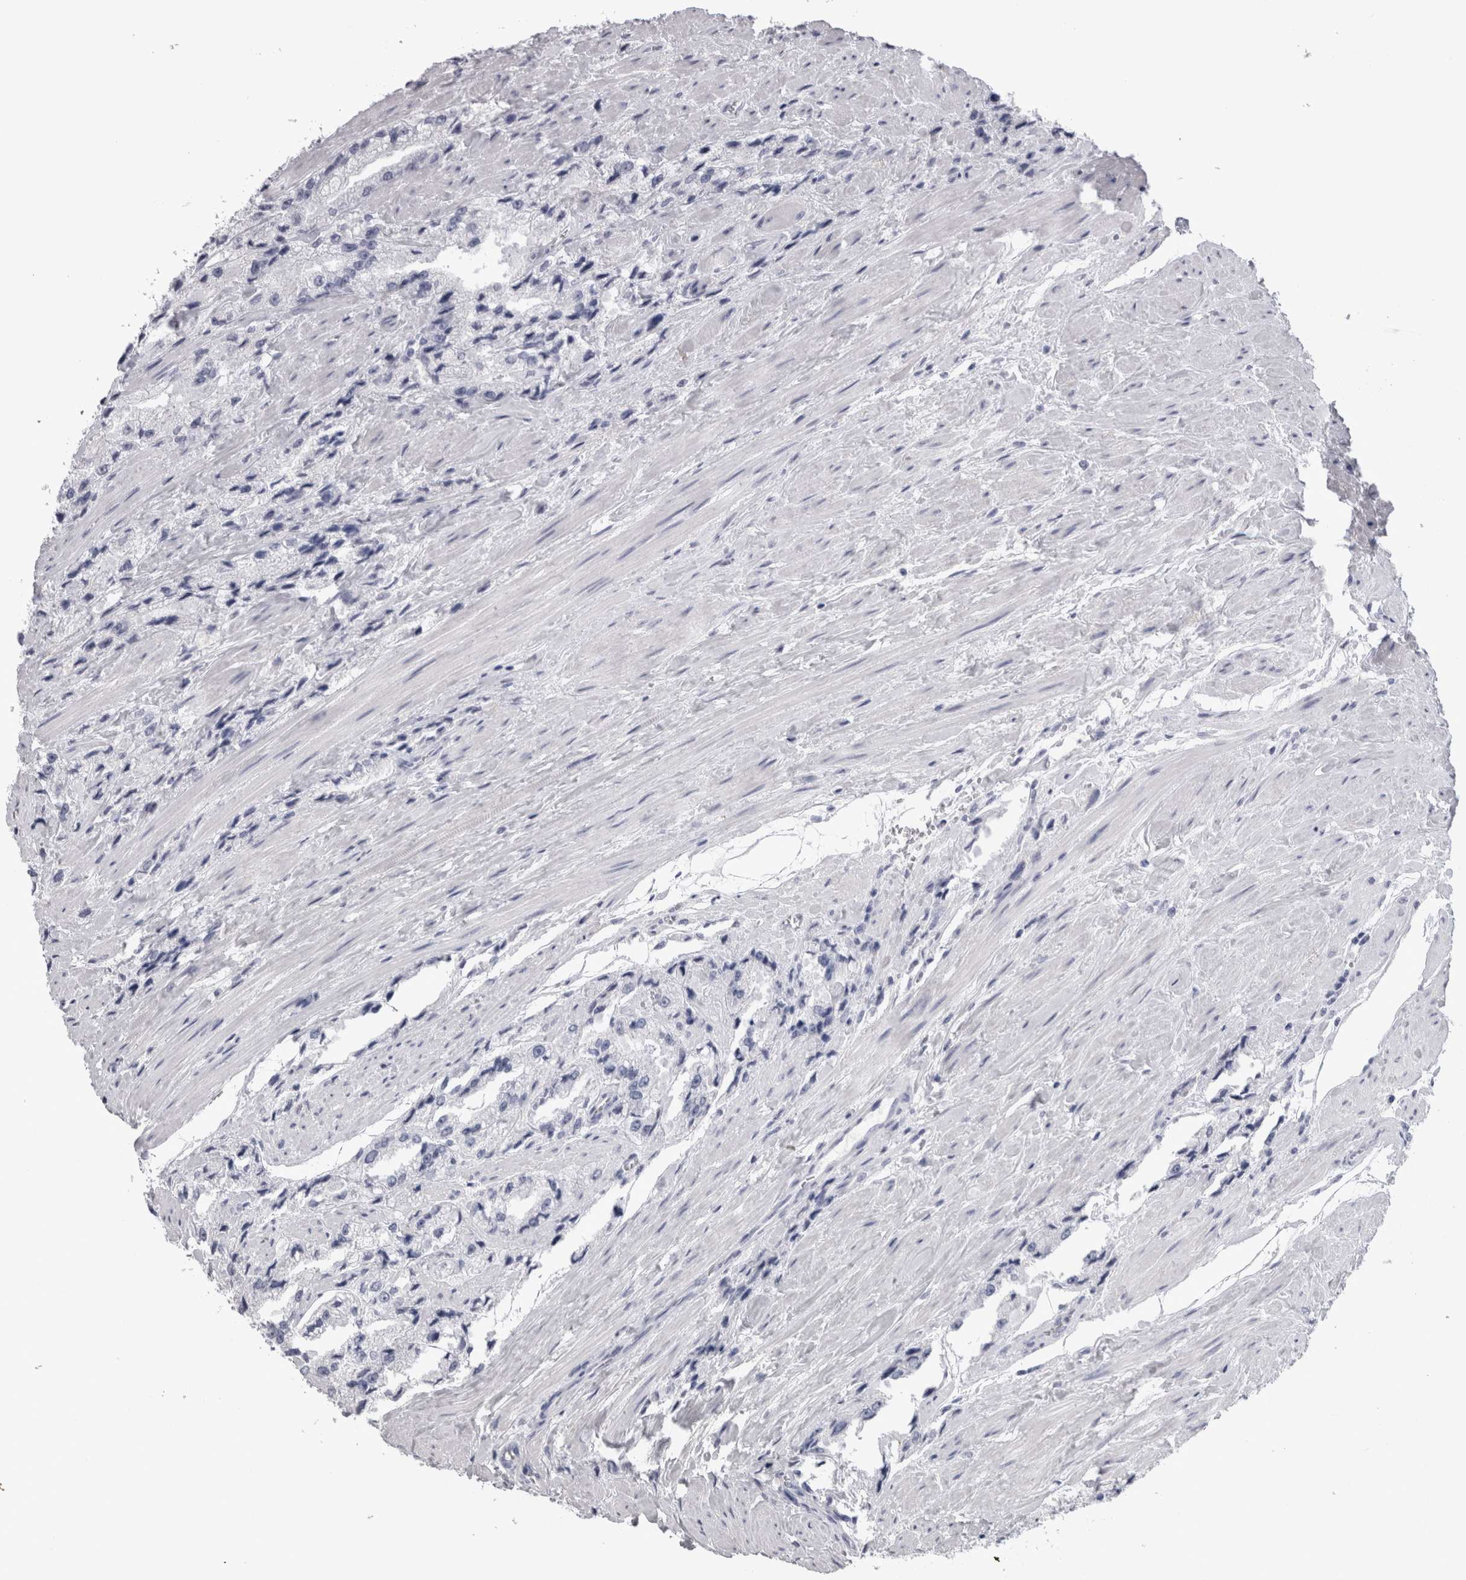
{"staining": {"intensity": "negative", "quantity": "none", "location": "none"}, "tissue": "prostate cancer", "cell_type": "Tumor cells", "image_type": "cancer", "snomed": [{"axis": "morphology", "description": "Adenocarcinoma, High grade"}, {"axis": "topography", "description": "Prostate"}], "caption": "Immunohistochemistry (IHC) micrograph of human adenocarcinoma (high-grade) (prostate) stained for a protein (brown), which shows no positivity in tumor cells.", "gene": "ADAM2", "patient": {"sex": "male", "age": 58}}